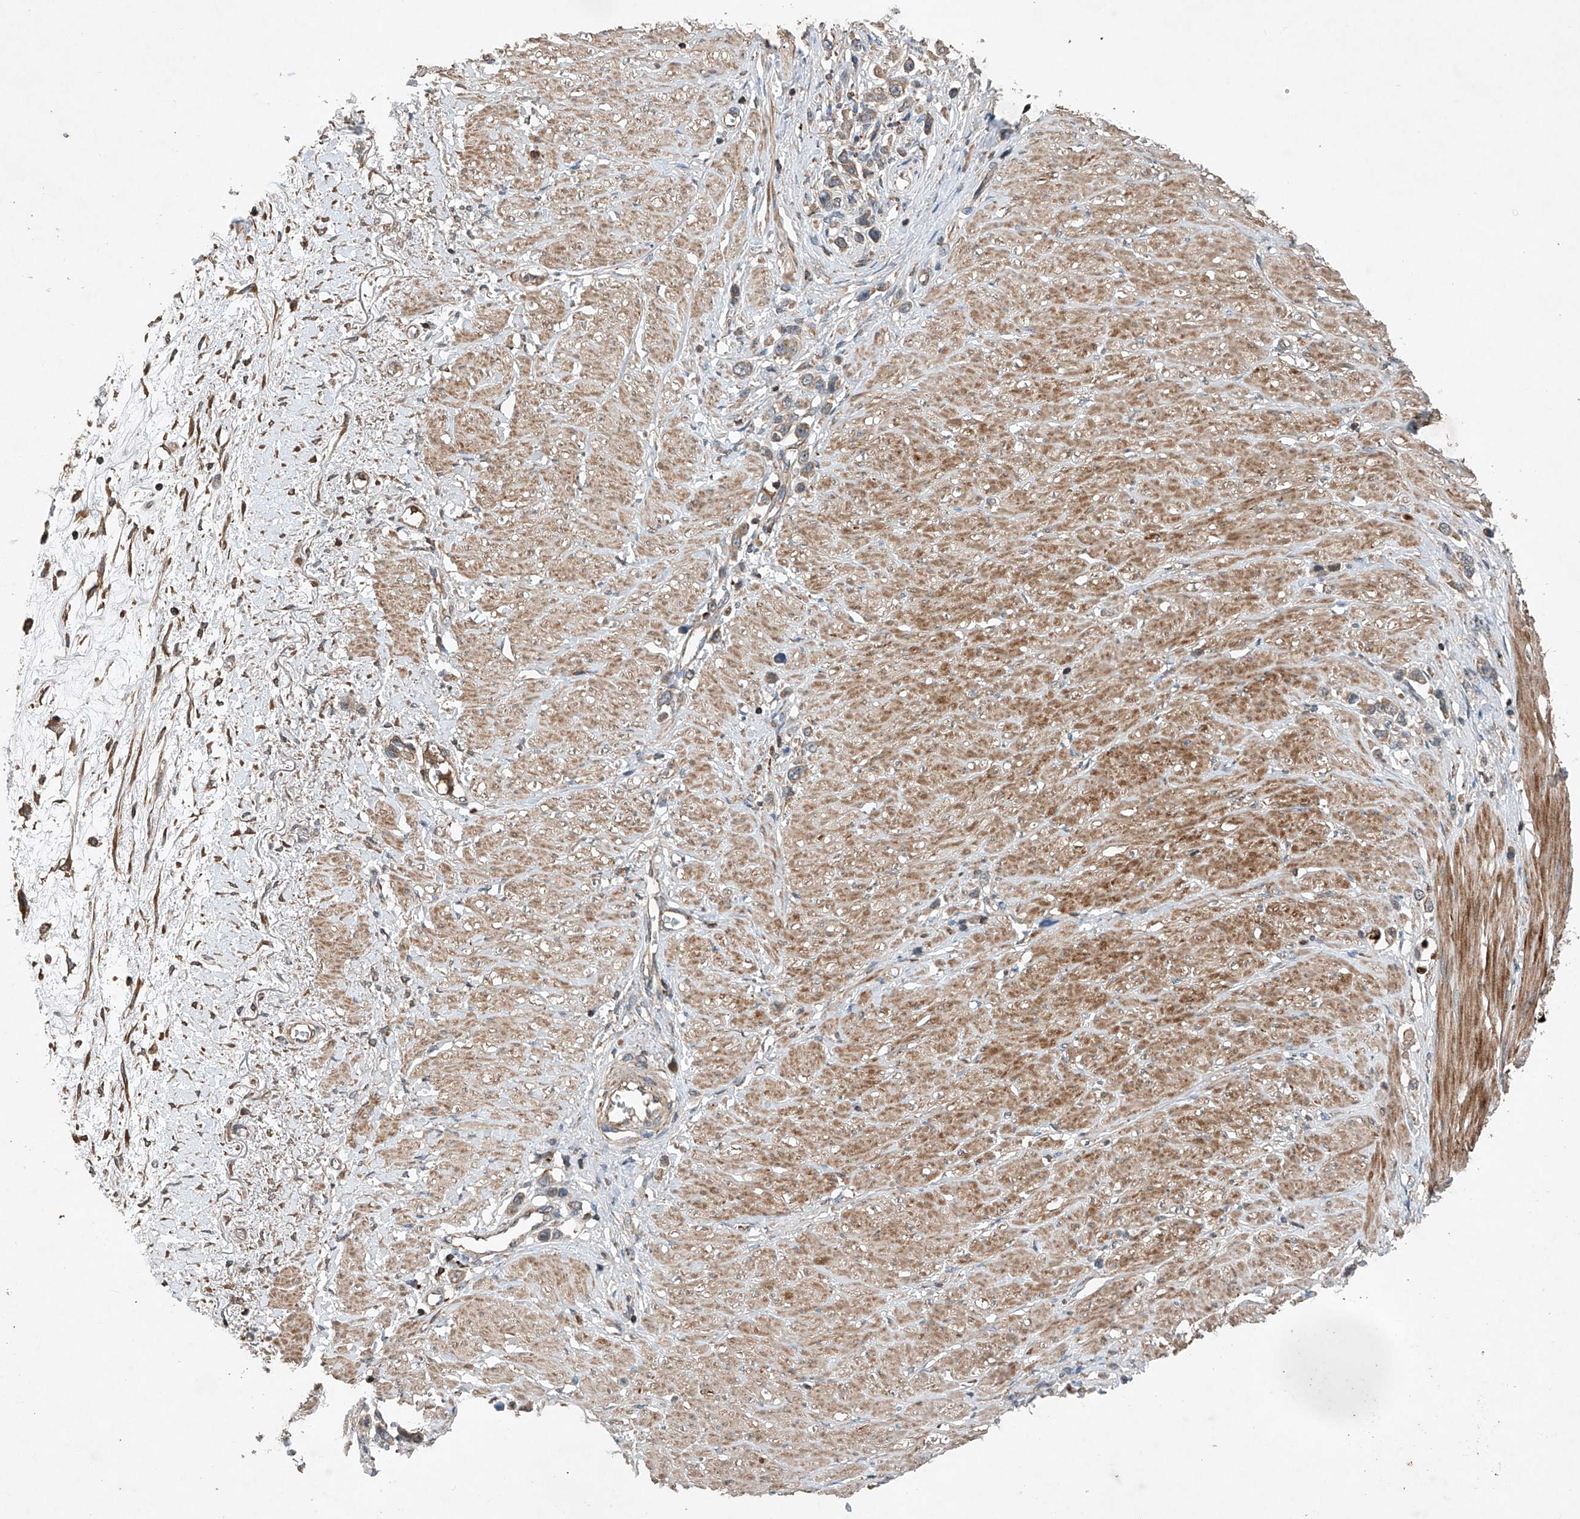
{"staining": {"intensity": "weak", "quantity": ">75%", "location": "cytoplasmic/membranous"}, "tissue": "stomach cancer", "cell_type": "Tumor cells", "image_type": "cancer", "snomed": [{"axis": "morphology", "description": "Adenocarcinoma, NOS"}, {"axis": "topography", "description": "Stomach"}], "caption": "Weak cytoplasmic/membranous expression is present in about >75% of tumor cells in stomach cancer.", "gene": "CEP85L", "patient": {"sex": "female", "age": 65}}